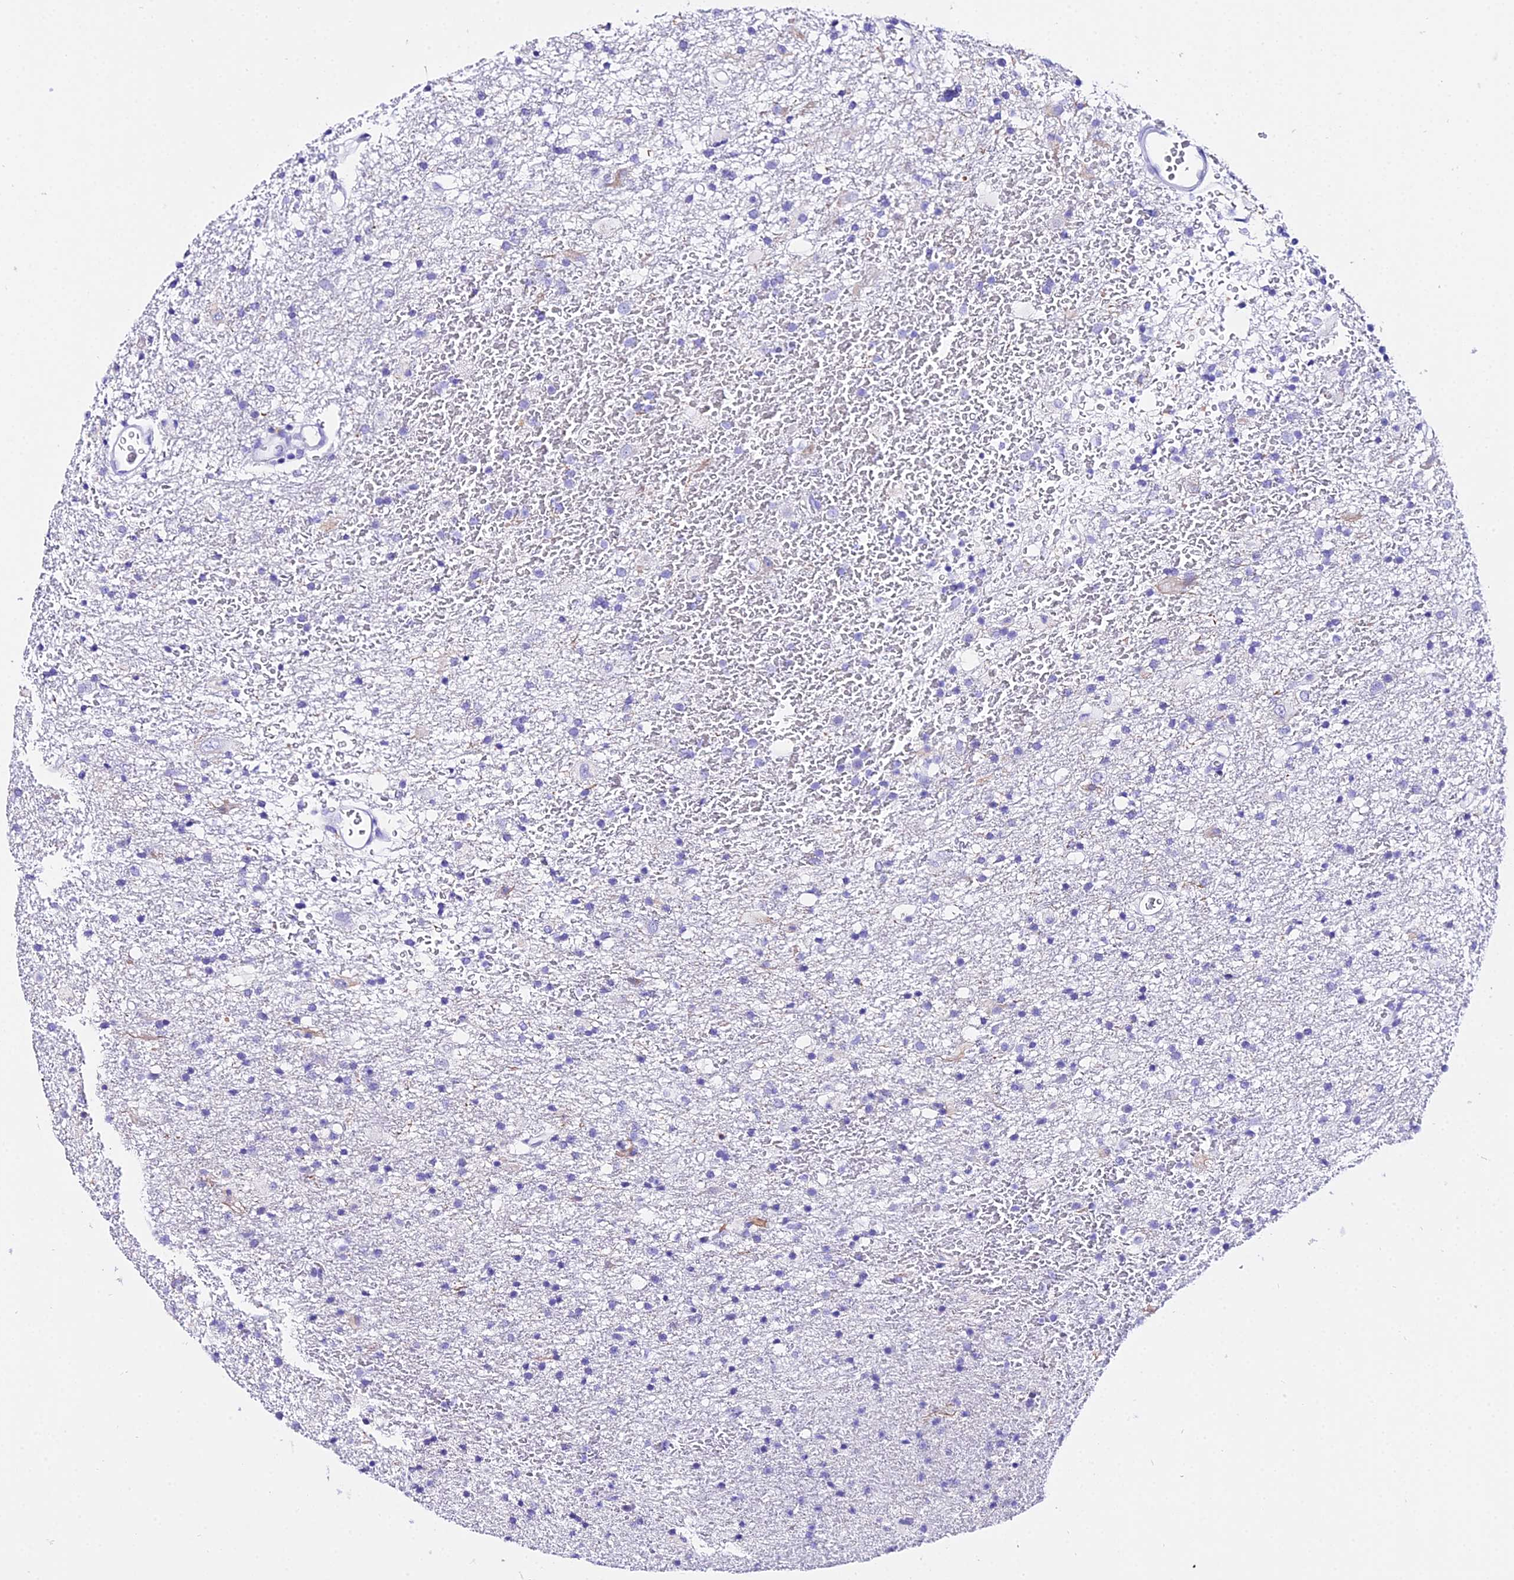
{"staining": {"intensity": "negative", "quantity": "none", "location": "none"}, "tissue": "glioma", "cell_type": "Tumor cells", "image_type": "cancer", "snomed": [{"axis": "morphology", "description": "Glioma, malignant, Low grade"}, {"axis": "topography", "description": "Brain"}], "caption": "This histopathology image is of glioma stained with IHC to label a protein in brown with the nuclei are counter-stained blue. There is no positivity in tumor cells. (DAB IHC with hematoxylin counter stain).", "gene": "TRMT44", "patient": {"sex": "male", "age": 65}}